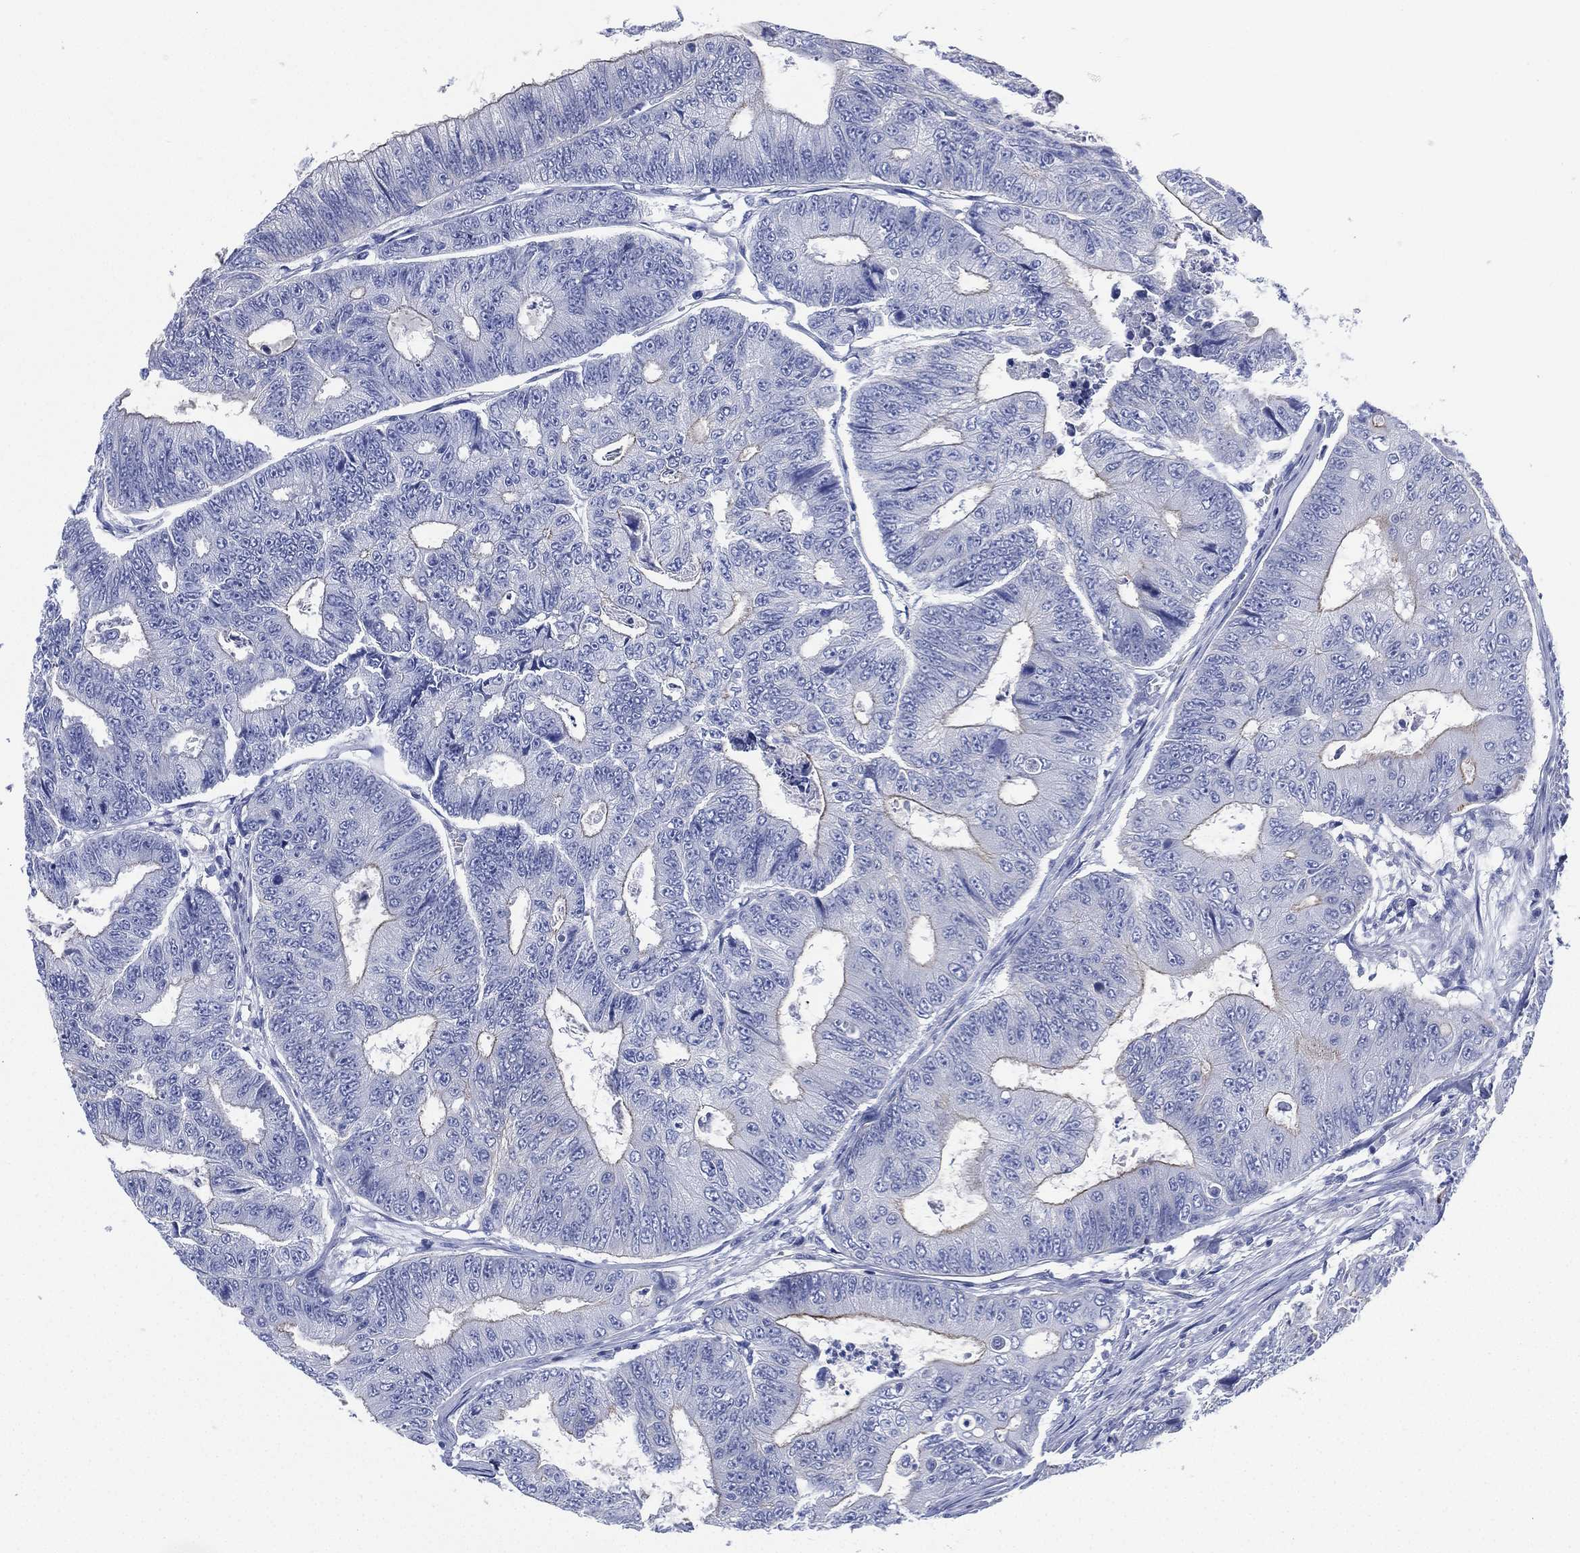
{"staining": {"intensity": "negative", "quantity": "none", "location": "none"}, "tissue": "colorectal cancer", "cell_type": "Tumor cells", "image_type": "cancer", "snomed": [{"axis": "morphology", "description": "Adenocarcinoma, NOS"}, {"axis": "topography", "description": "Colon"}], "caption": "IHC of adenocarcinoma (colorectal) shows no staining in tumor cells.", "gene": "CCDC70", "patient": {"sex": "female", "age": 48}}